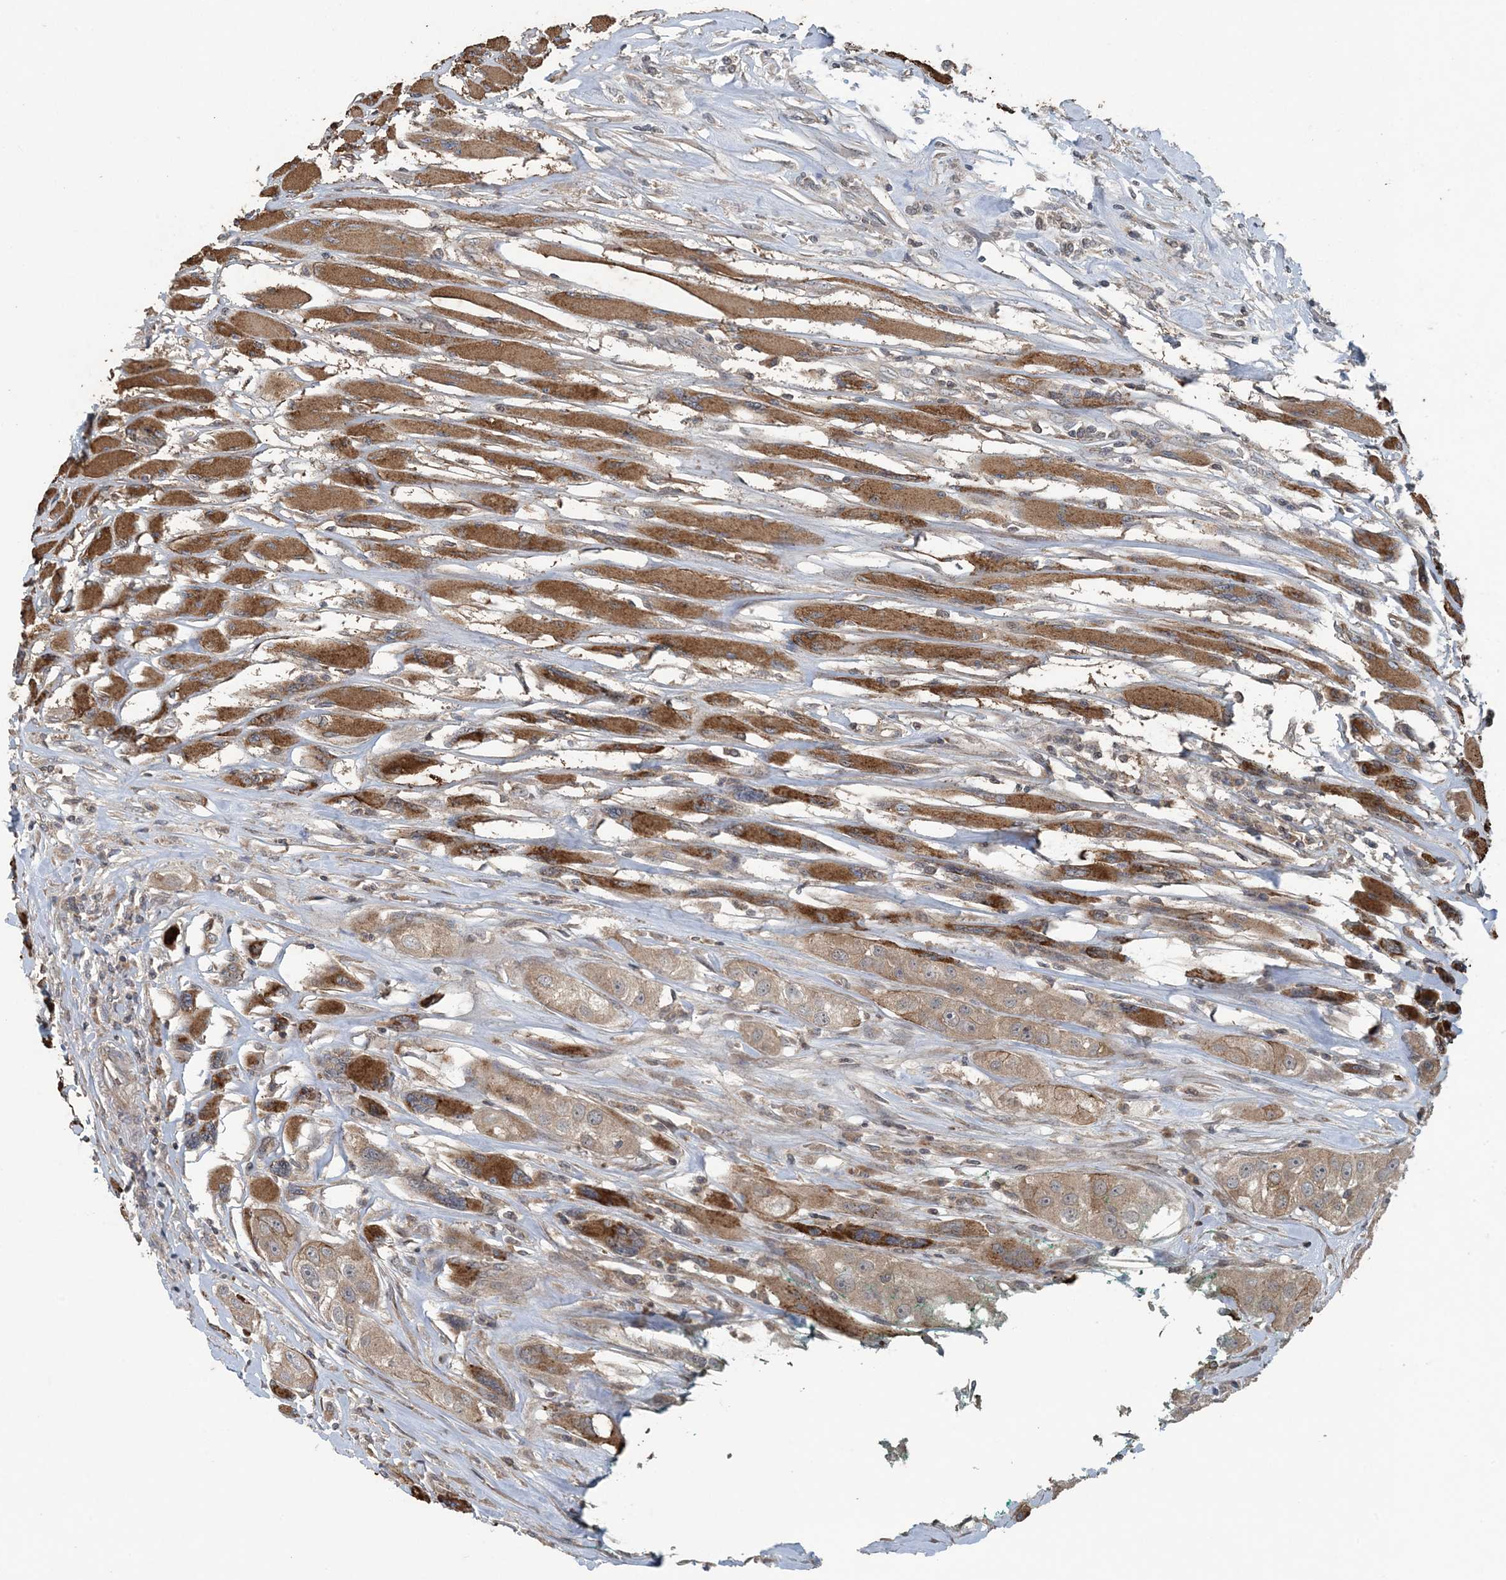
{"staining": {"intensity": "weak", "quantity": ">75%", "location": "cytoplasmic/membranous"}, "tissue": "head and neck cancer", "cell_type": "Tumor cells", "image_type": "cancer", "snomed": [{"axis": "morphology", "description": "Normal tissue, NOS"}, {"axis": "morphology", "description": "Squamous cell carcinoma, NOS"}, {"axis": "topography", "description": "Skeletal muscle"}, {"axis": "topography", "description": "Head-Neck"}], "caption": "DAB immunohistochemical staining of human squamous cell carcinoma (head and neck) demonstrates weak cytoplasmic/membranous protein staining in approximately >75% of tumor cells.", "gene": "MYO9B", "patient": {"sex": "male", "age": 51}}